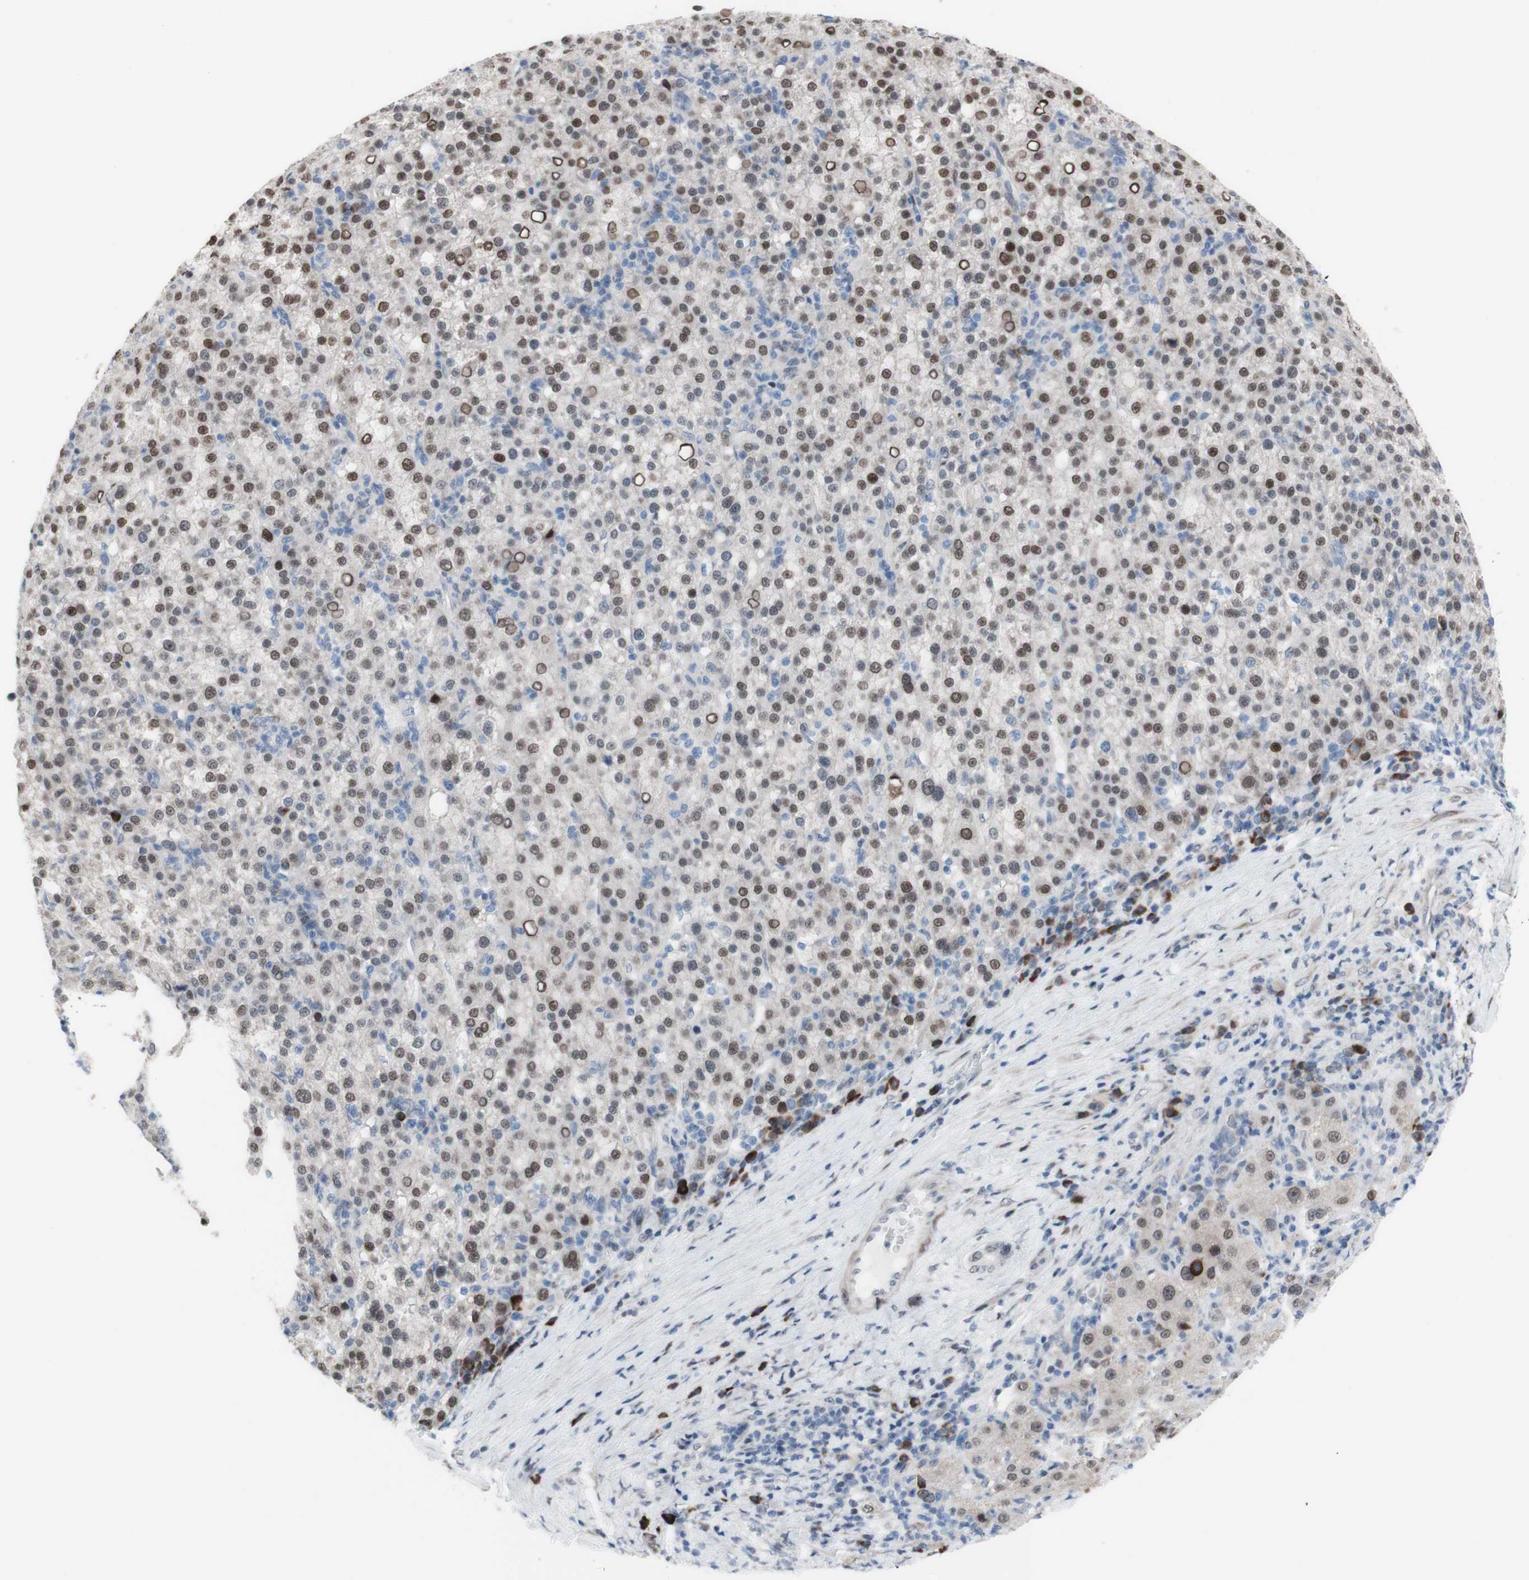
{"staining": {"intensity": "weak", "quantity": "25%-75%", "location": "nuclear"}, "tissue": "liver cancer", "cell_type": "Tumor cells", "image_type": "cancer", "snomed": [{"axis": "morphology", "description": "Carcinoma, Hepatocellular, NOS"}, {"axis": "topography", "description": "Liver"}], "caption": "Liver hepatocellular carcinoma was stained to show a protein in brown. There is low levels of weak nuclear staining in approximately 25%-75% of tumor cells.", "gene": "PHTF2", "patient": {"sex": "female", "age": 58}}